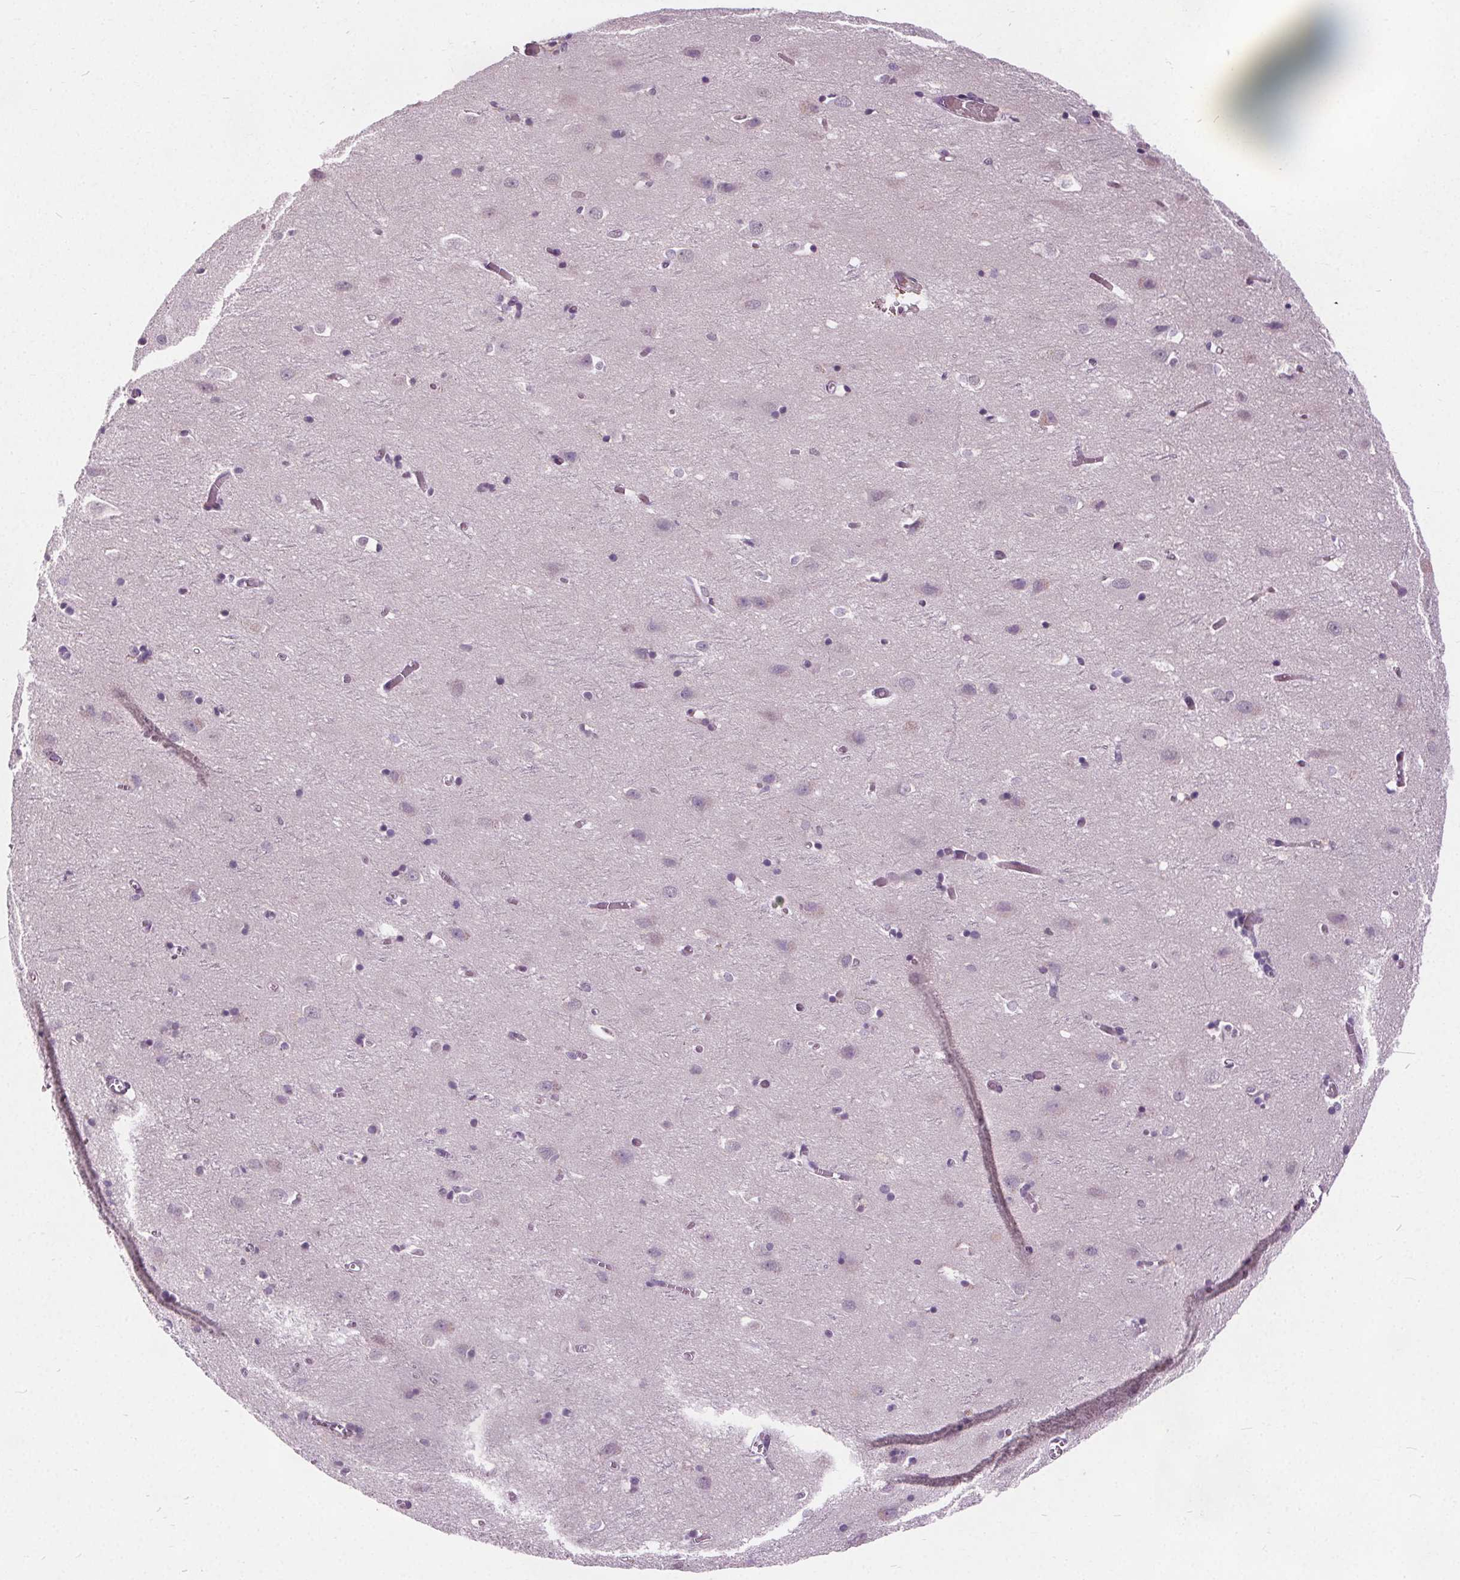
{"staining": {"intensity": "negative", "quantity": "none", "location": "none"}, "tissue": "cerebral cortex", "cell_type": "Endothelial cells", "image_type": "normal", "snomed": [{"axis": "morphology", "description": "Normal tissue, NOS"}, {"axis": "topography", "description": "Cerebral cortex"}], "caption": "The photomicrograph exhibits no staining of endothelial cells in normal cerebral cortex. (DAB (3,3'-diaminobenzidine) immunohistochemistry, high magnification).", "gene": "ISLR2", "patient": {"sex": "male", "age": 70}}